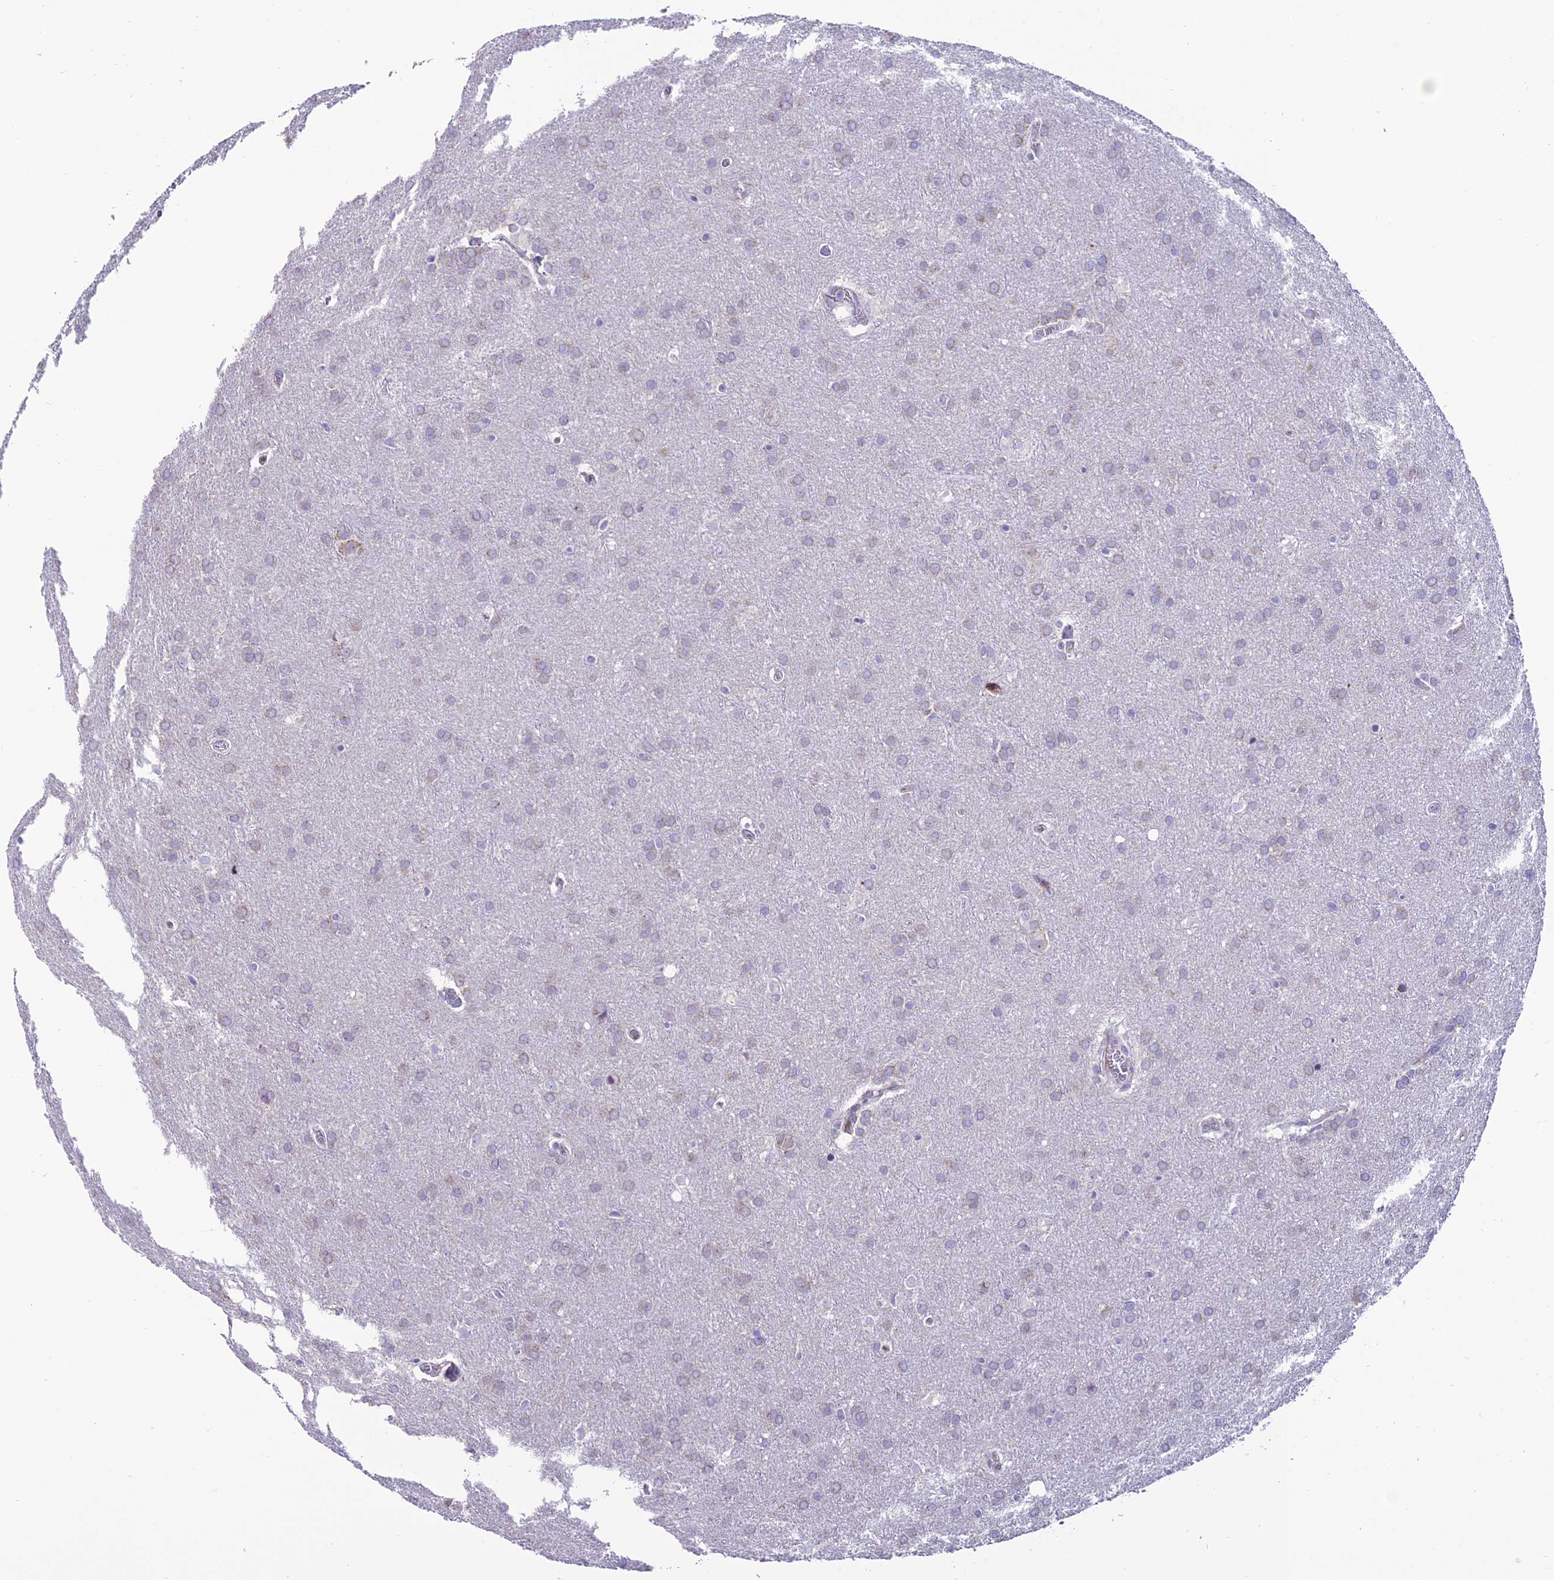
{"staining": {"intensity": "negative", "quantity": "none", "location": "none"}, "tissue": "glioma", "cell_type": "Tumor cells", "image_type": "cancer", "snomed": [{"axis": "morphology", "description": "Glioma, malignant, Low grade"}, {"axis": "topography", "description": "Brain"}], "caption": "High magnification brightfield microscopy of malignant low-grade glioma stained with DAB (brown) and counterstained with hematoxylin (blue): tumor cells show no significant positivity. Brightfield microscopy of immunohistochemistry (IHC) stained with DAB (3,3'-diaminobenzidine) (brown) and hematoxylin (blue), captured at high magnification.", "gene": "SLC10A1", "patient": {"sex": "female", "age": 32}}